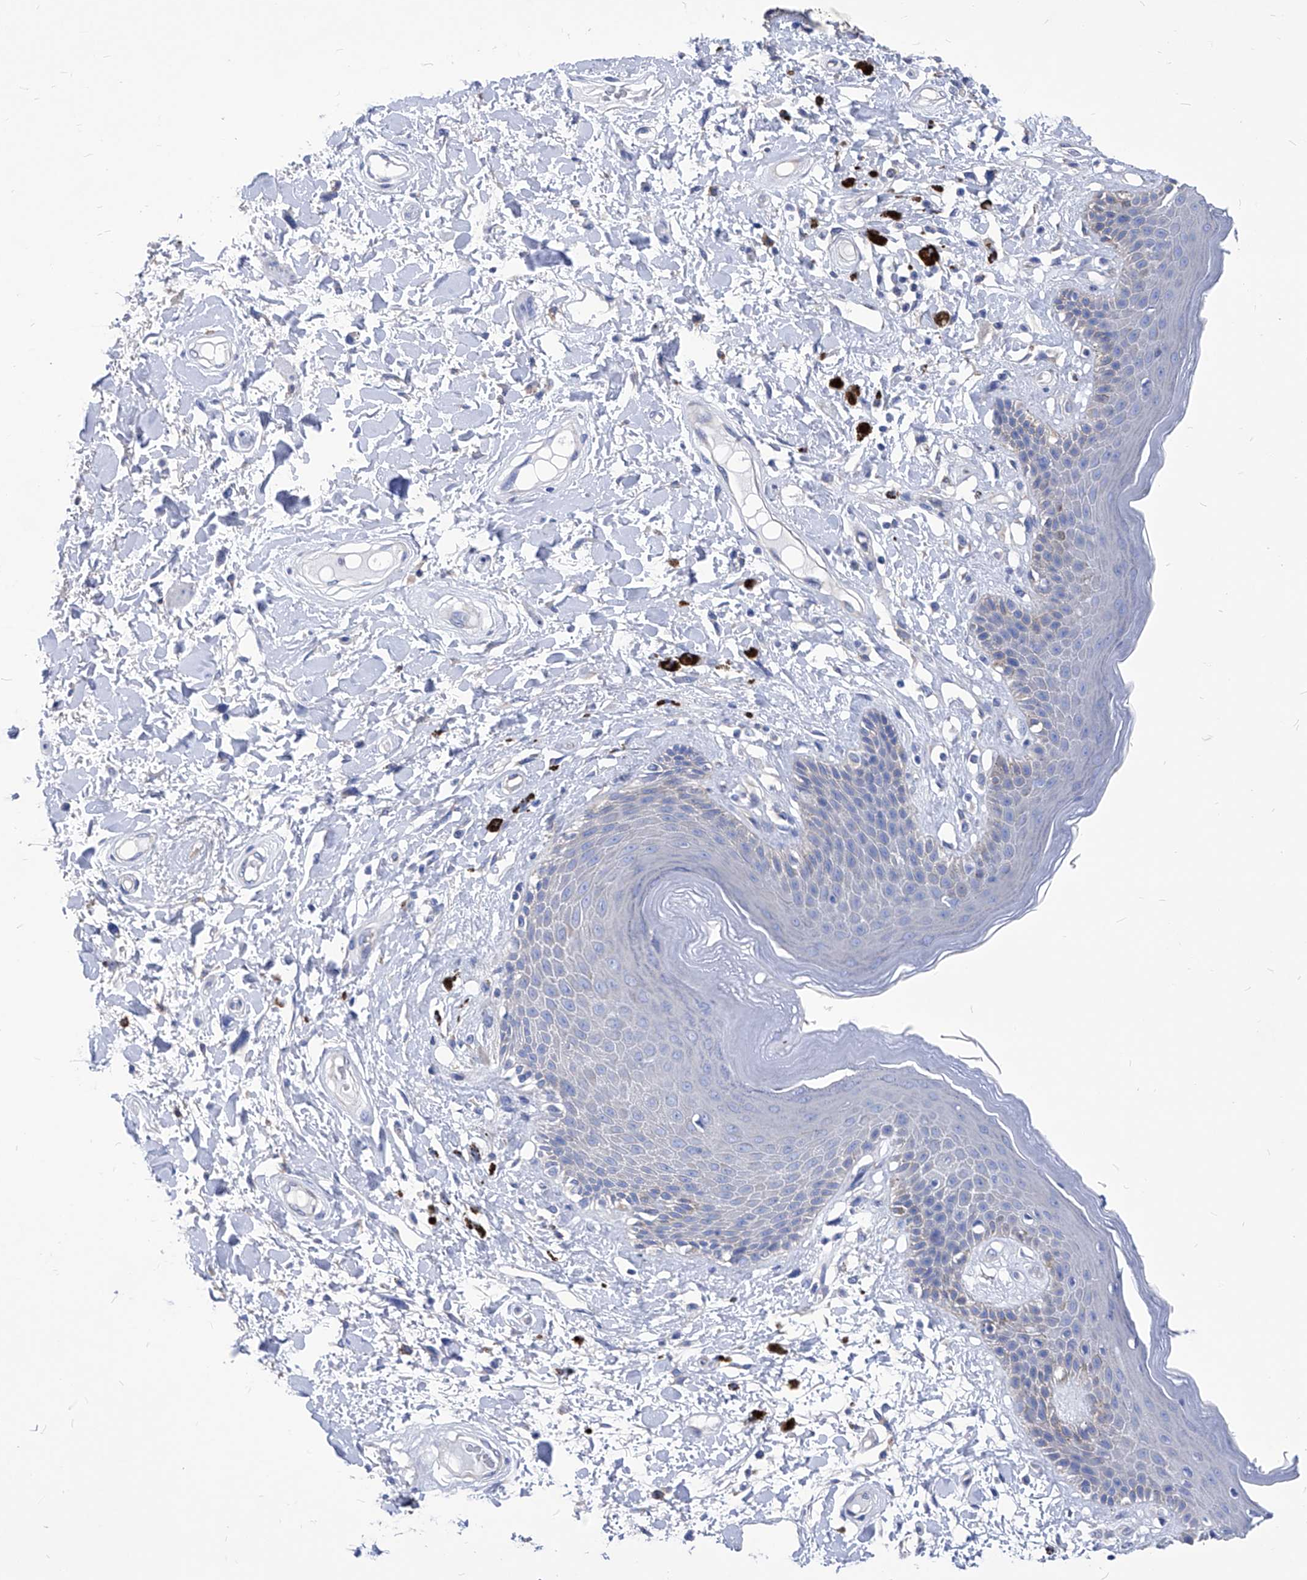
{"staining": {"intensity": "moderate", "quantity": "<25%", "location": "cytoplasmic/membranous"}, "tissue": "skin", "cell_type": "Epidermal cells", "image_type": "normal", "snomed": [{"axis": "morphology", "description": "Normal tissue, NOS"}, {"axis": "topography", "description": "Anal"}], "caption": "About <25% of epidermal cells in normal skin display moderate cytoplasmic/membranous protein expression as visualized by brown immunohistochemical staining.", "gene": "XPNPEP1", "patient": {"sex": "female", "age": 78}}